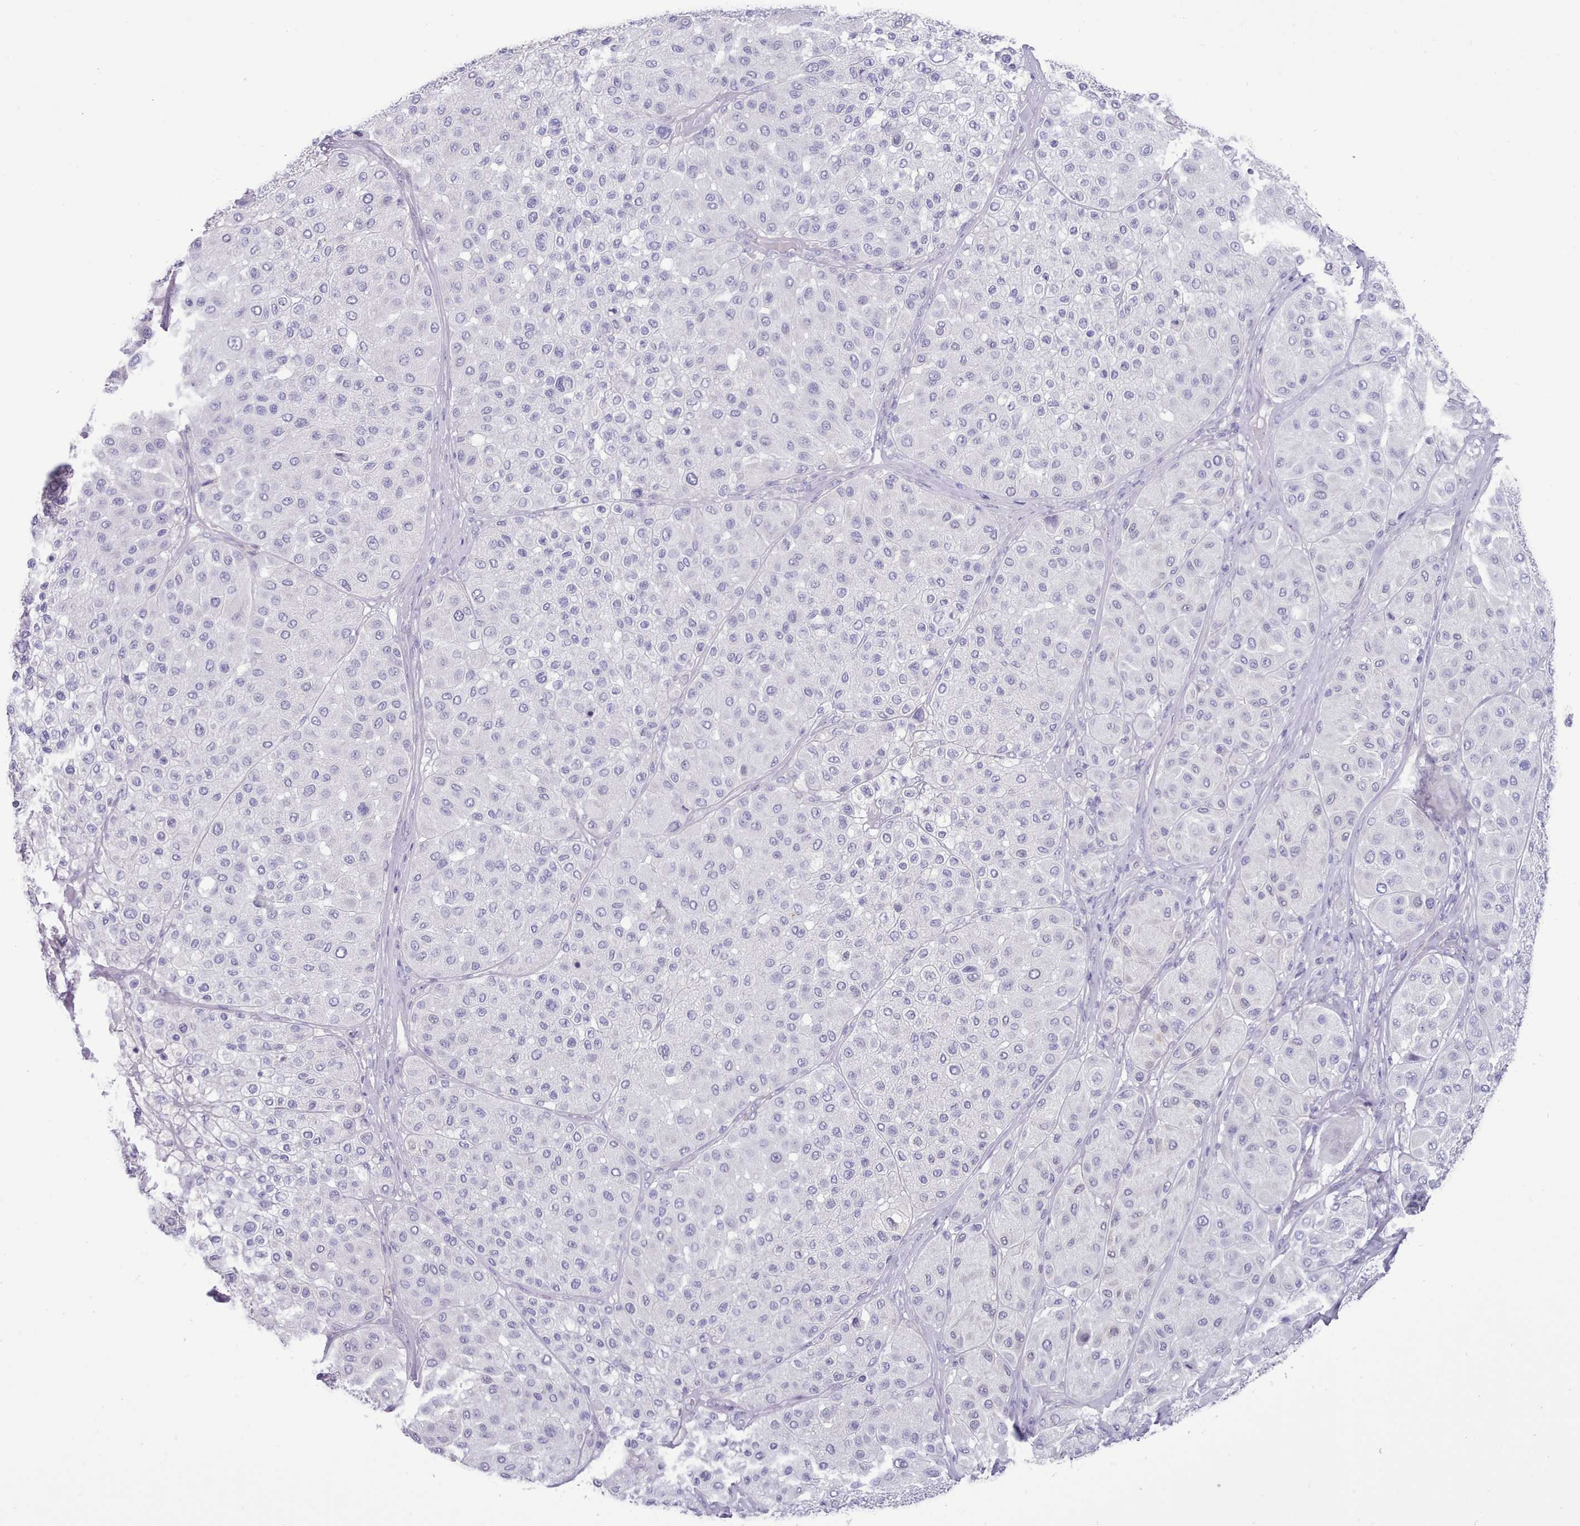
{"staining": {"intensity": "negative", "quantity": "none", "location": "none"}, "tissue": "melanoma", "cell_type": "Tumor cells", "image_type": "cancer", "snomed": [{"axis": "morphology", "description": "Malignant melanoma, Metastatic site"}, {"axis": "topography", "description": "Smooth muscle"}], "caption": "DAB (3,3'-diaminobenzidine) immunohistochemical staining of melanoma demonstrates no significant positivity in tumor cells. (DAB immunohistochemistry (IHC), high magnification).", "gene": "TMEM253", "patient": {"sex": "male", "age": 41}}